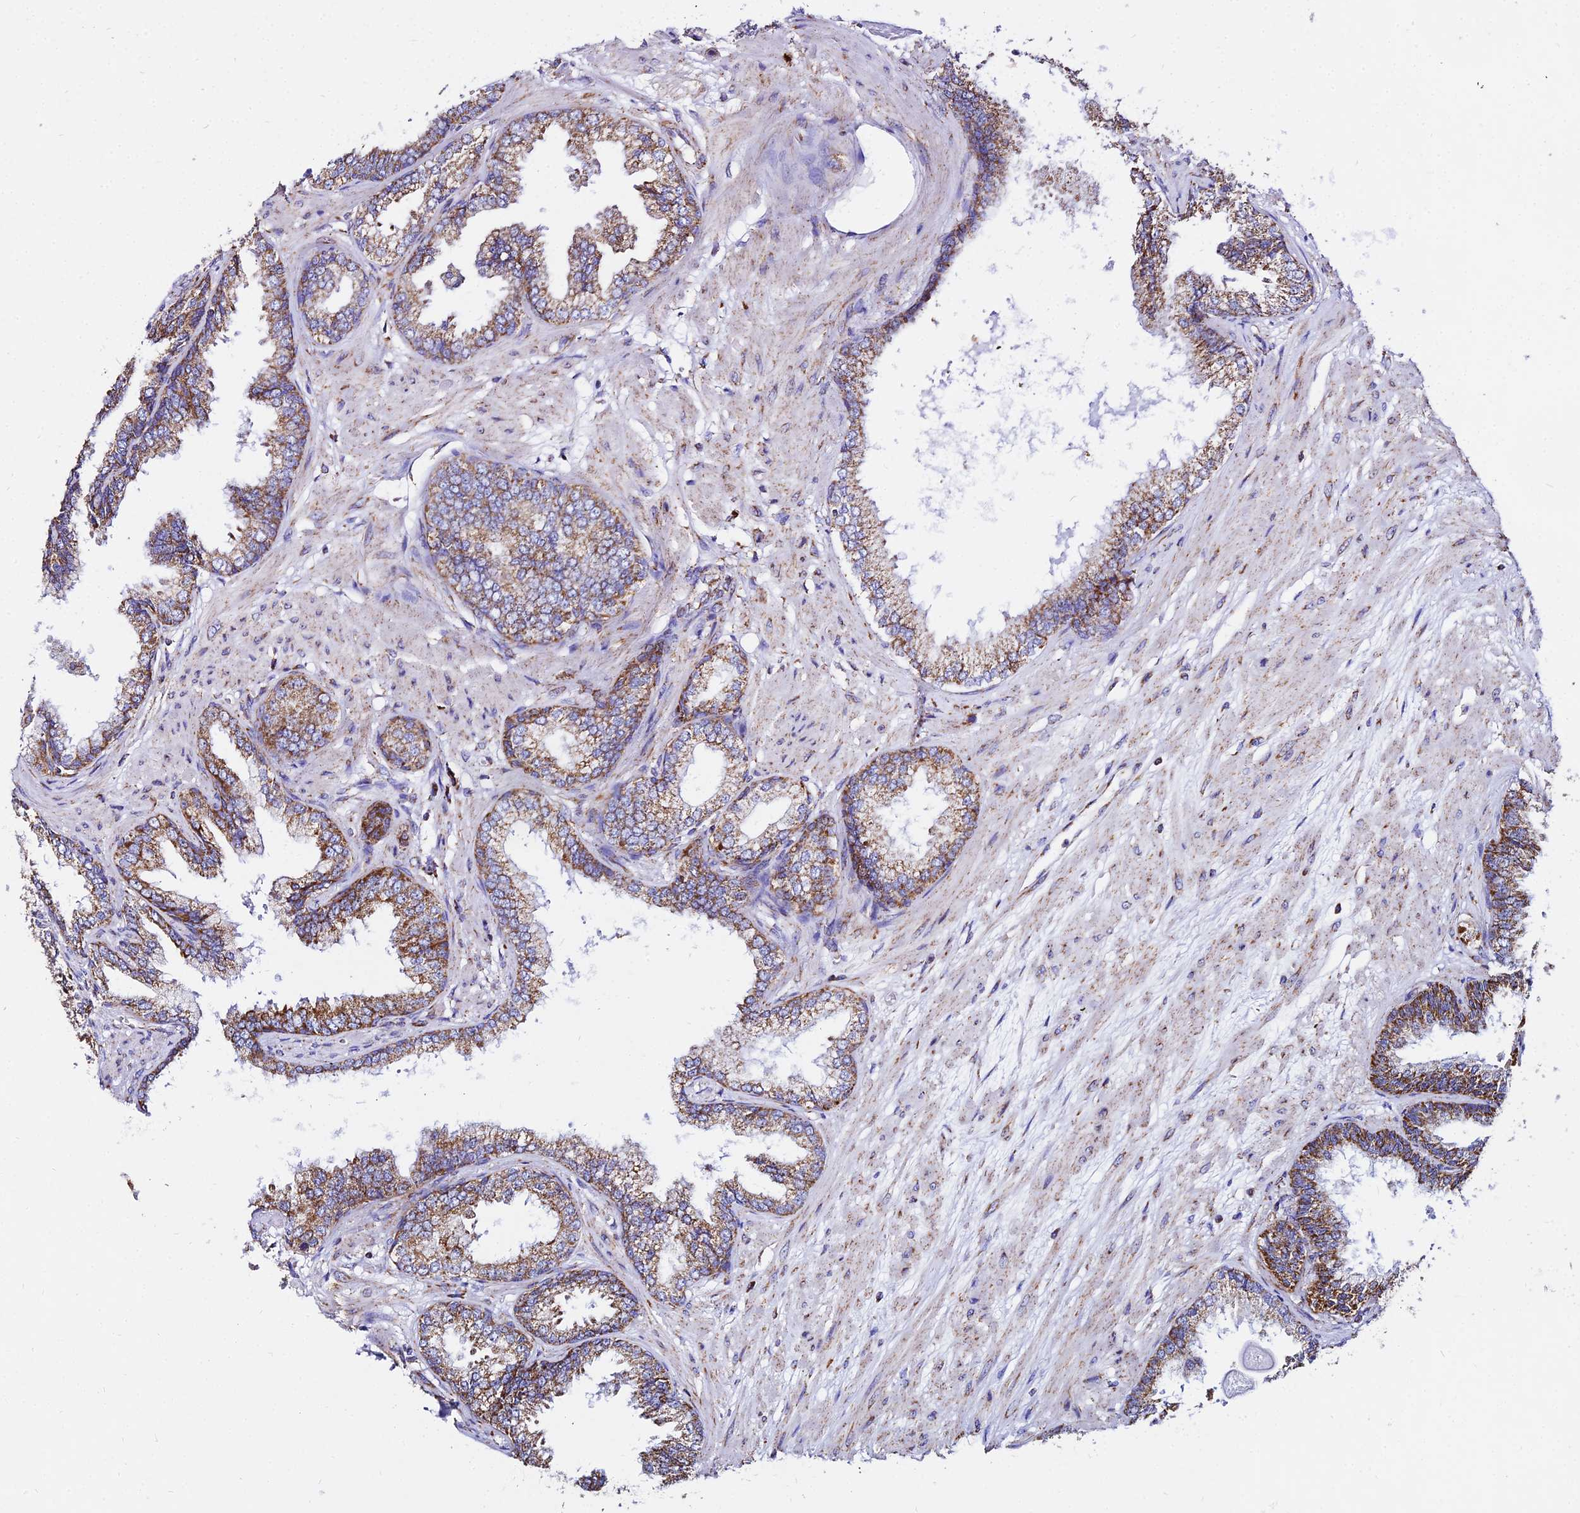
{"staining": {"intensity": "moderate", "quantity": ">75%", "location": "cytoplasmic/membranous"}, "tissue": "prostate cancer", "cell_type": "Tumor cells", "image_type": "cancer", "snomed": [{"axis": "morphology", "description": "Adenocarcinoma, Low grade"}, {"axis": "topography", "description": "Prostate"}], "caption": "Immunohistochemistry (IHC) micrograph of neoplastic tissue: prostate cancer stained using immunohistochemistry (IHC) reveals medium levels of moderate protein expression localized specifically in the cytoplasmic/membranous of tumor cells, appearing as a cytoplasmic/membranous brown color.", "gene": "ATP5PD", "patient": {"sex": "male", "age": 64}}